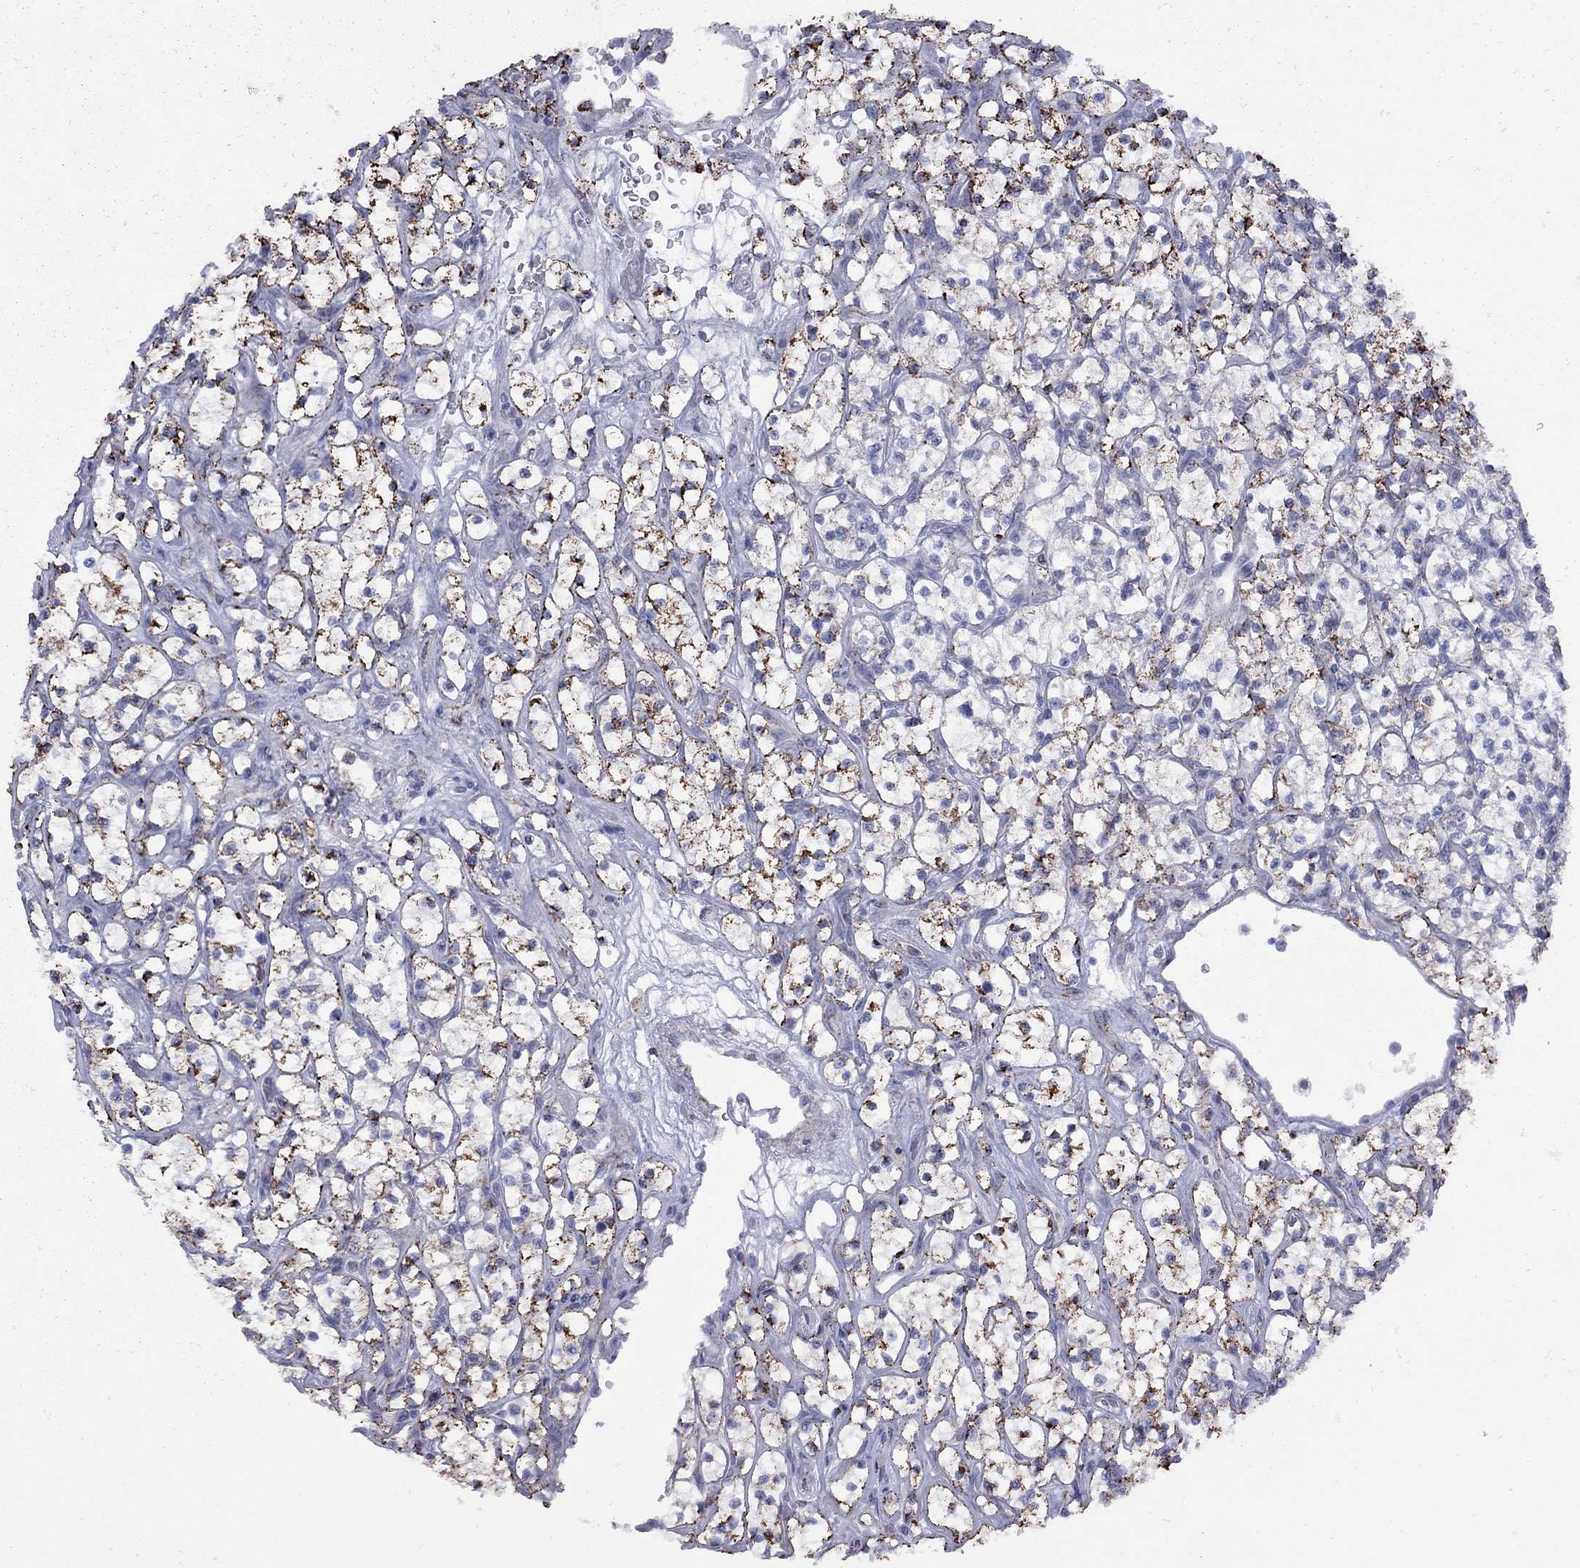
{"staining": {"intensity": "strong", "quantity": "<25%", "location": "cytoplasmic/membranous"}, "tissue": "renal cancer", "cell_type": "Tumor cells", "image_type": "cancer", "snomed": [{"axis": "morphology", "description": "Adenocarcinoma, NOS"}, {"axis": "topography", "description": "Kidney"}], "caption": "A brown stain highlights strong cytoplasmic/membranous expression of a protein in renal adenocarcinoma tumor cells.", "gene": "SESTD1", "patient": {"sex": "female", "age": 64}}